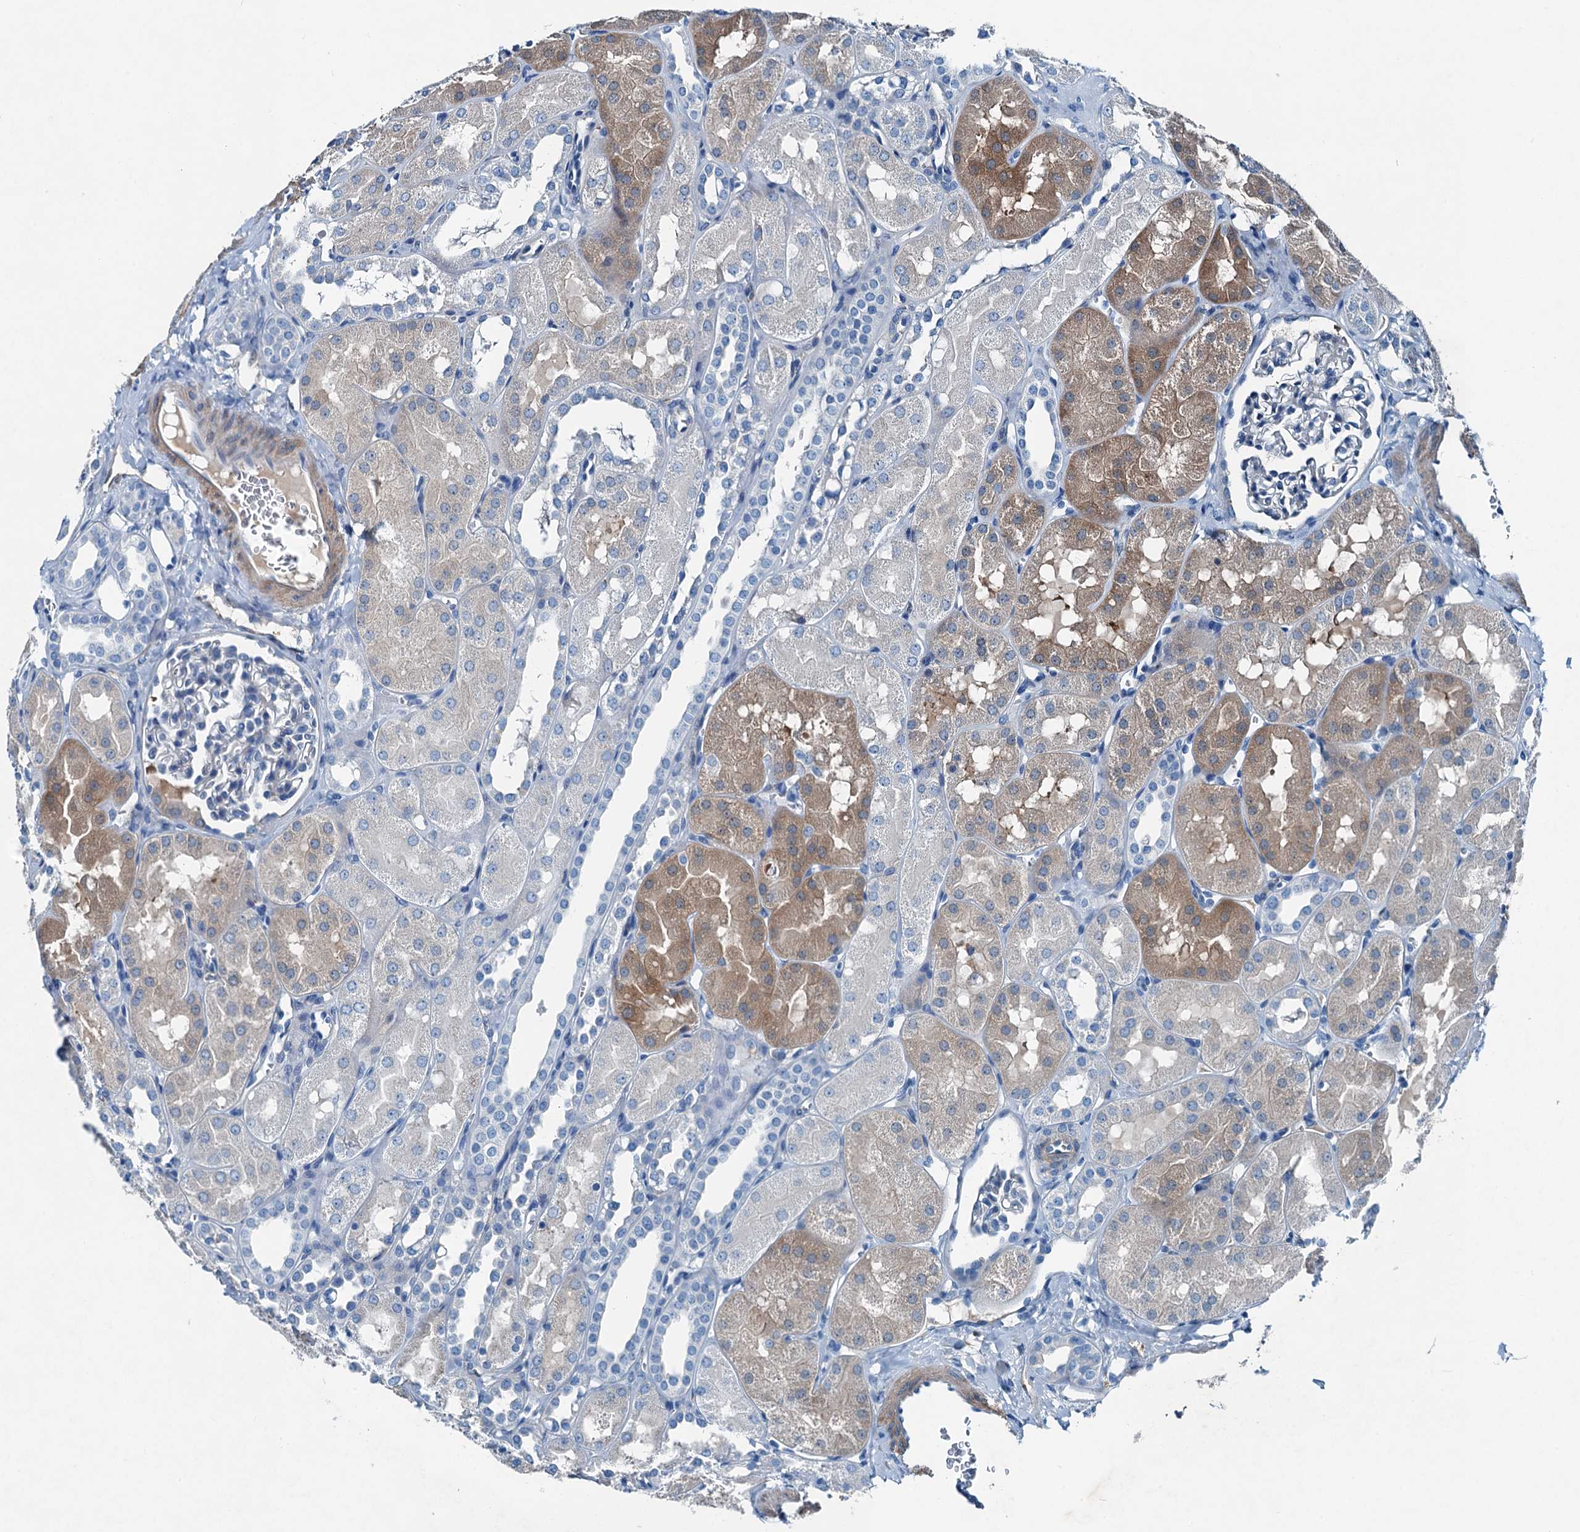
{"staining": {"intensity": "negative", "quantity": "none", "location": "none"}, "tissue": "kidney", "cell_type": "Cells in glomeruli", "image_type": "normal", "snomed": [{"axis": "morphology", "description": "Normal tissue, NOS"}, {"axis": "topography", "description": "Kidney"}, {"axis": "topography", "description": "Urinary bladder"}], "caption": "There is no significant expression in cells in glomeruli of kidney. (DAB (3,3'-diaminobenzidine) immunohistochemistry, high magnification).", "gene": "RAB3IL1", "patient": {"sex": "male", "age": 16}}